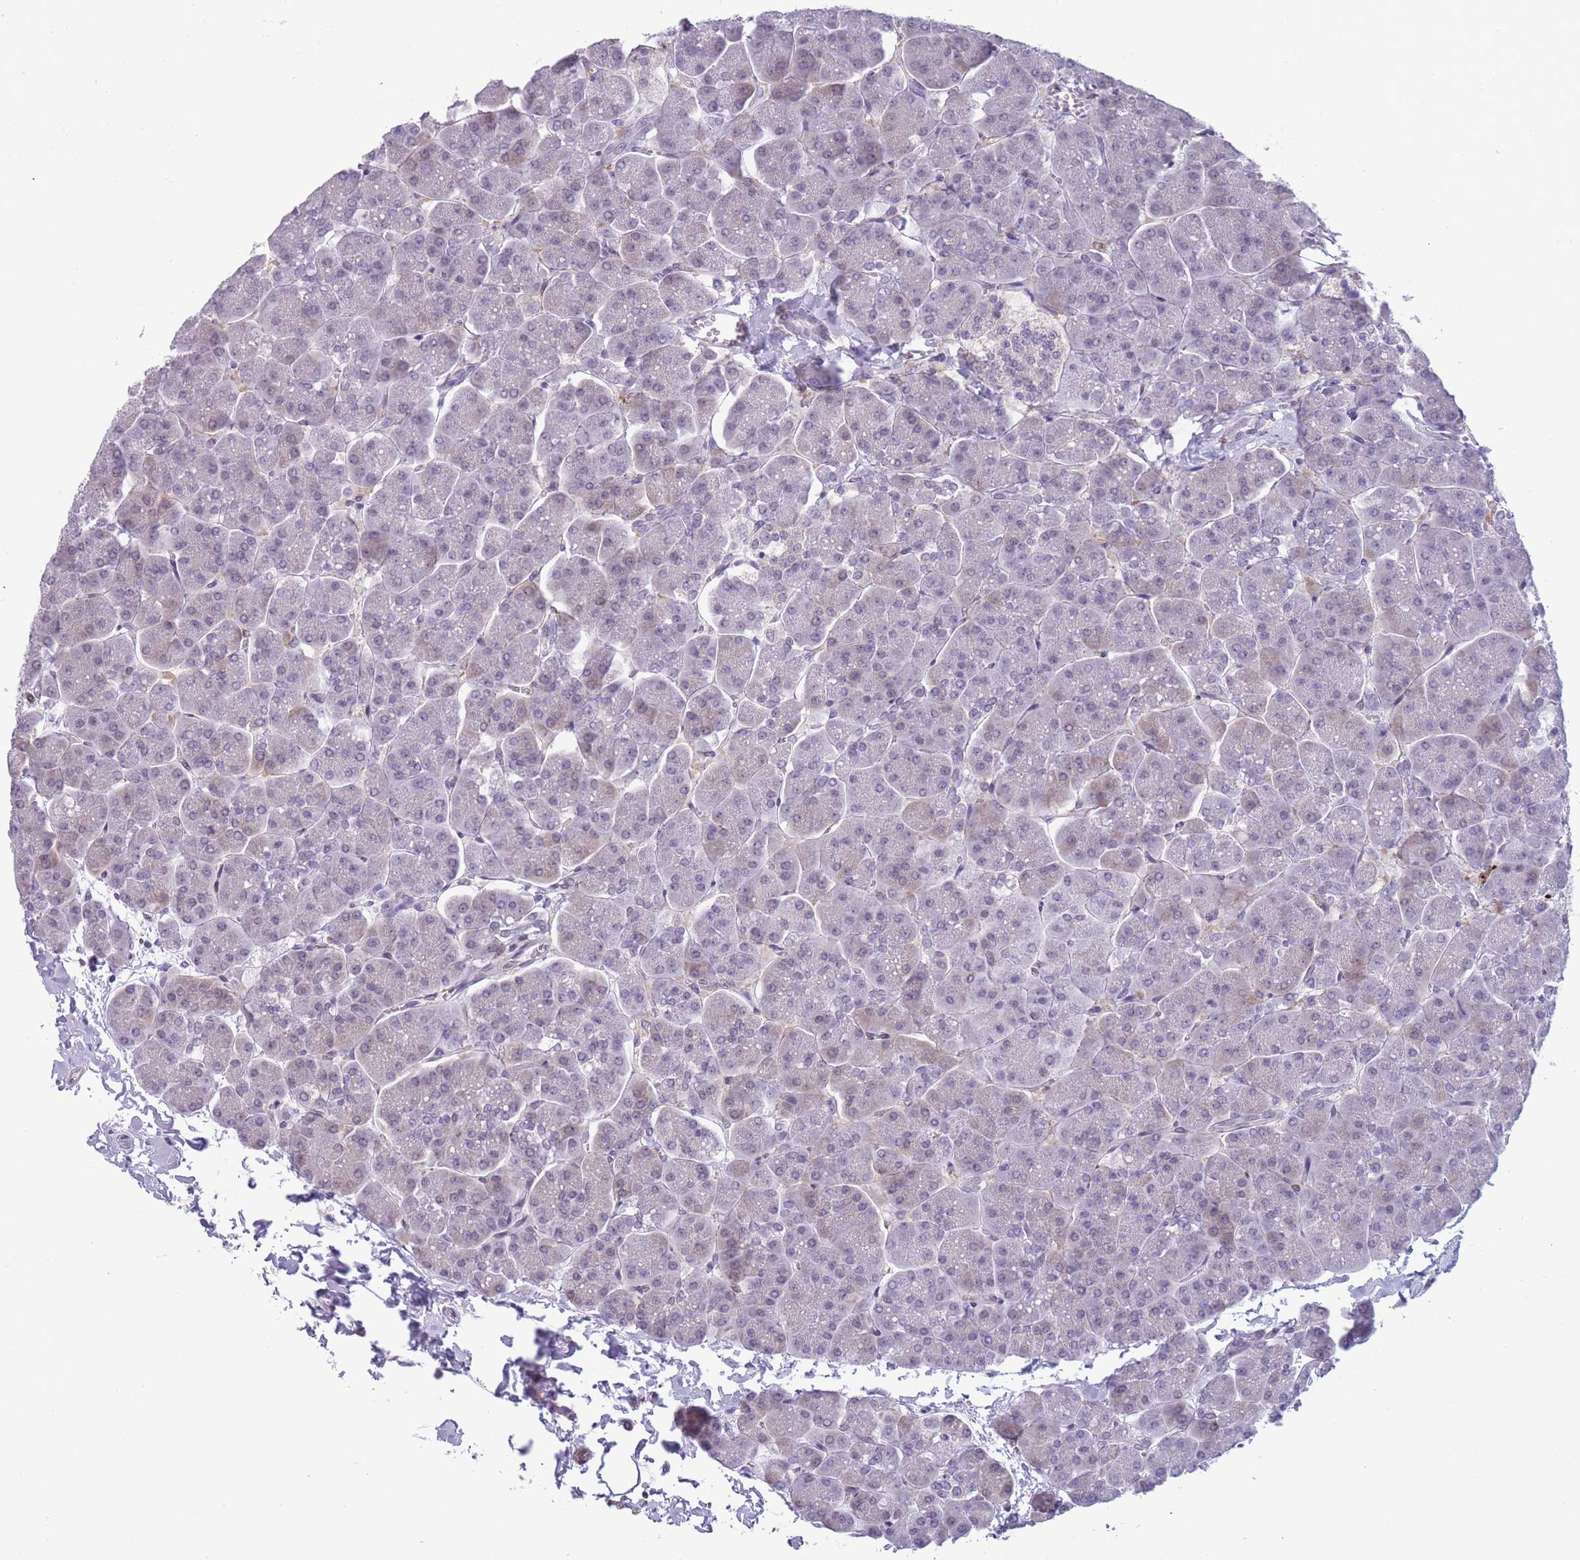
{"staining": {"intensity": "moderate", "quantity": "<25%", "location": "cytoplasmic/membranous"}, "tissue": "pancreas", "cell_type": "Exocrine glandular cells", "image_type": "normal", "snomed": [{"axis": "morphology", "description": "Normal tissue, NOS"}, {"axis": "topography", "description": "Pancreas"}, {"axis": "topography", "description": "Peripheral nerve tissue"}], "caption": "Exocrine glandular cells demonstrate moderate cytoplasmic/membranous positivity in approximately <25% of cells in unremarkable pancreas.", "gene": "TMEM121", "patient": {"sex": "male", "age": 54}}